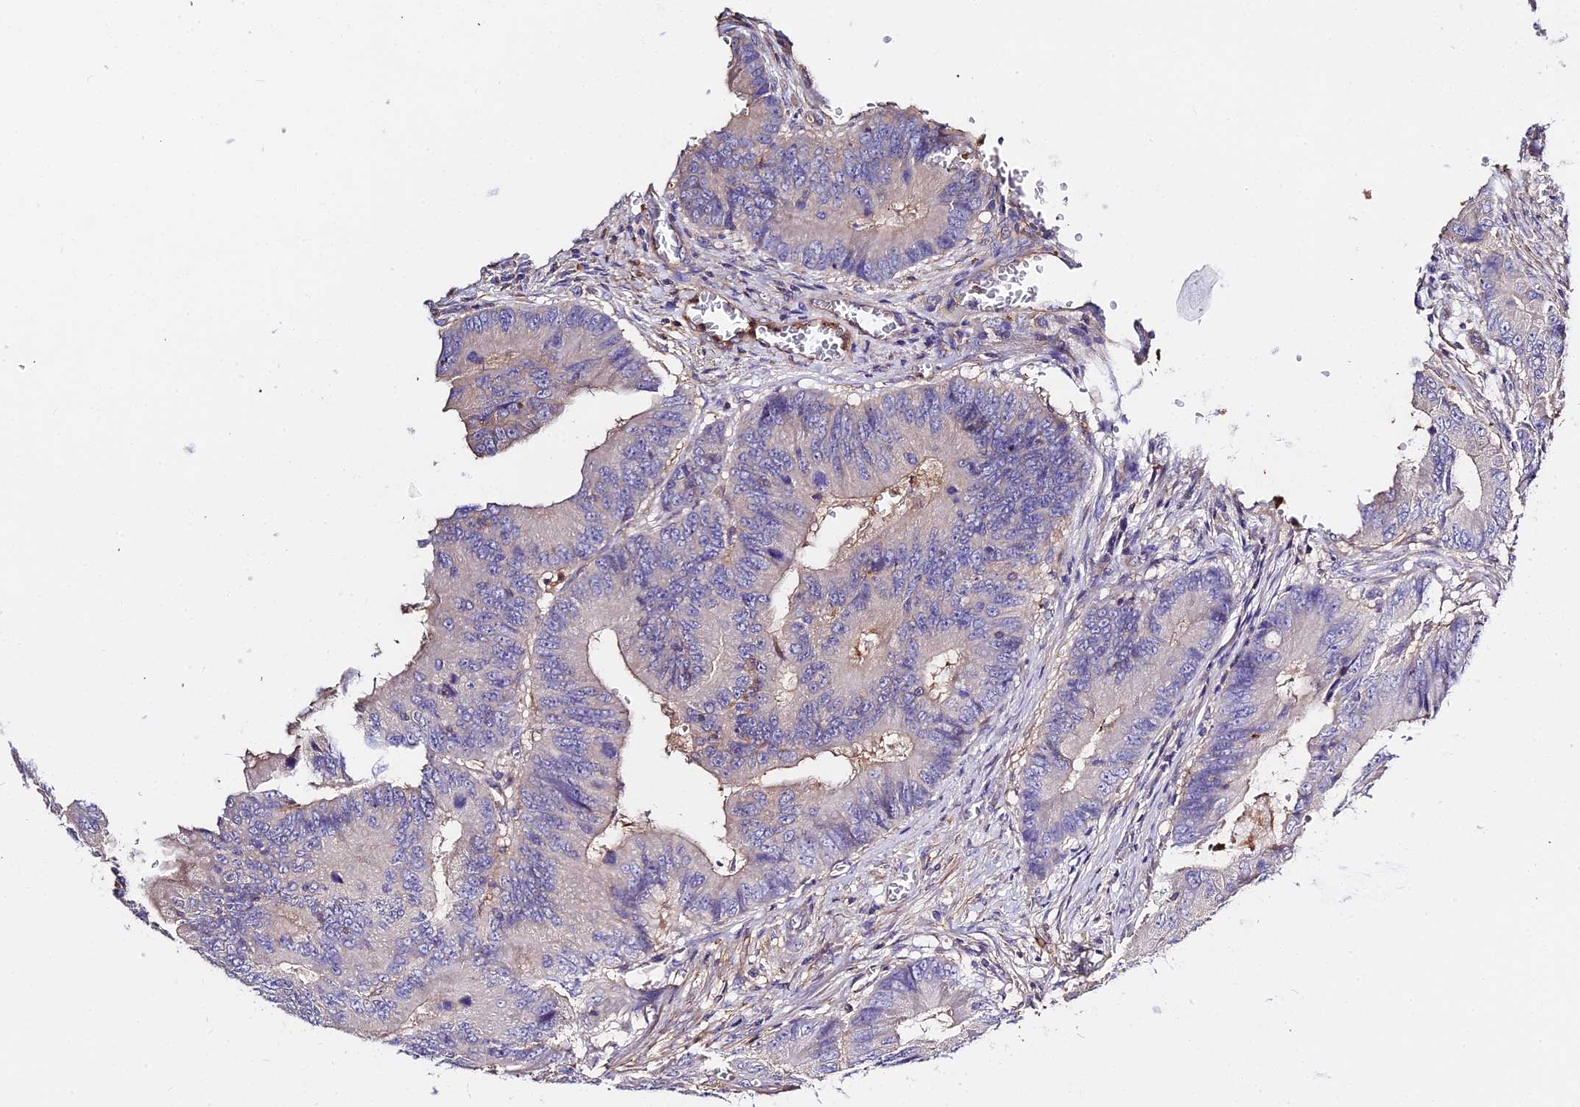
{"staining": {"intensity": "weak", "quantity": "<25%", "location": "cytoplasmic/membranous"}, "tissue": "colorectal cancer", "cell_type": "Tumor cells", "image_type": "cancer", "snomed": [{"axis": "morphology", "description": "Adenocarcinoma, NOS"}, {"axis": "topography", "description": "Colon"}], "caption": "Immunohistochemical staining of human adenocarcinoma (colorectal) demonstrates no significant expression in tumor cells.", "gene": "GLYAT", "patient": {"sex": "male", "age": 85}}